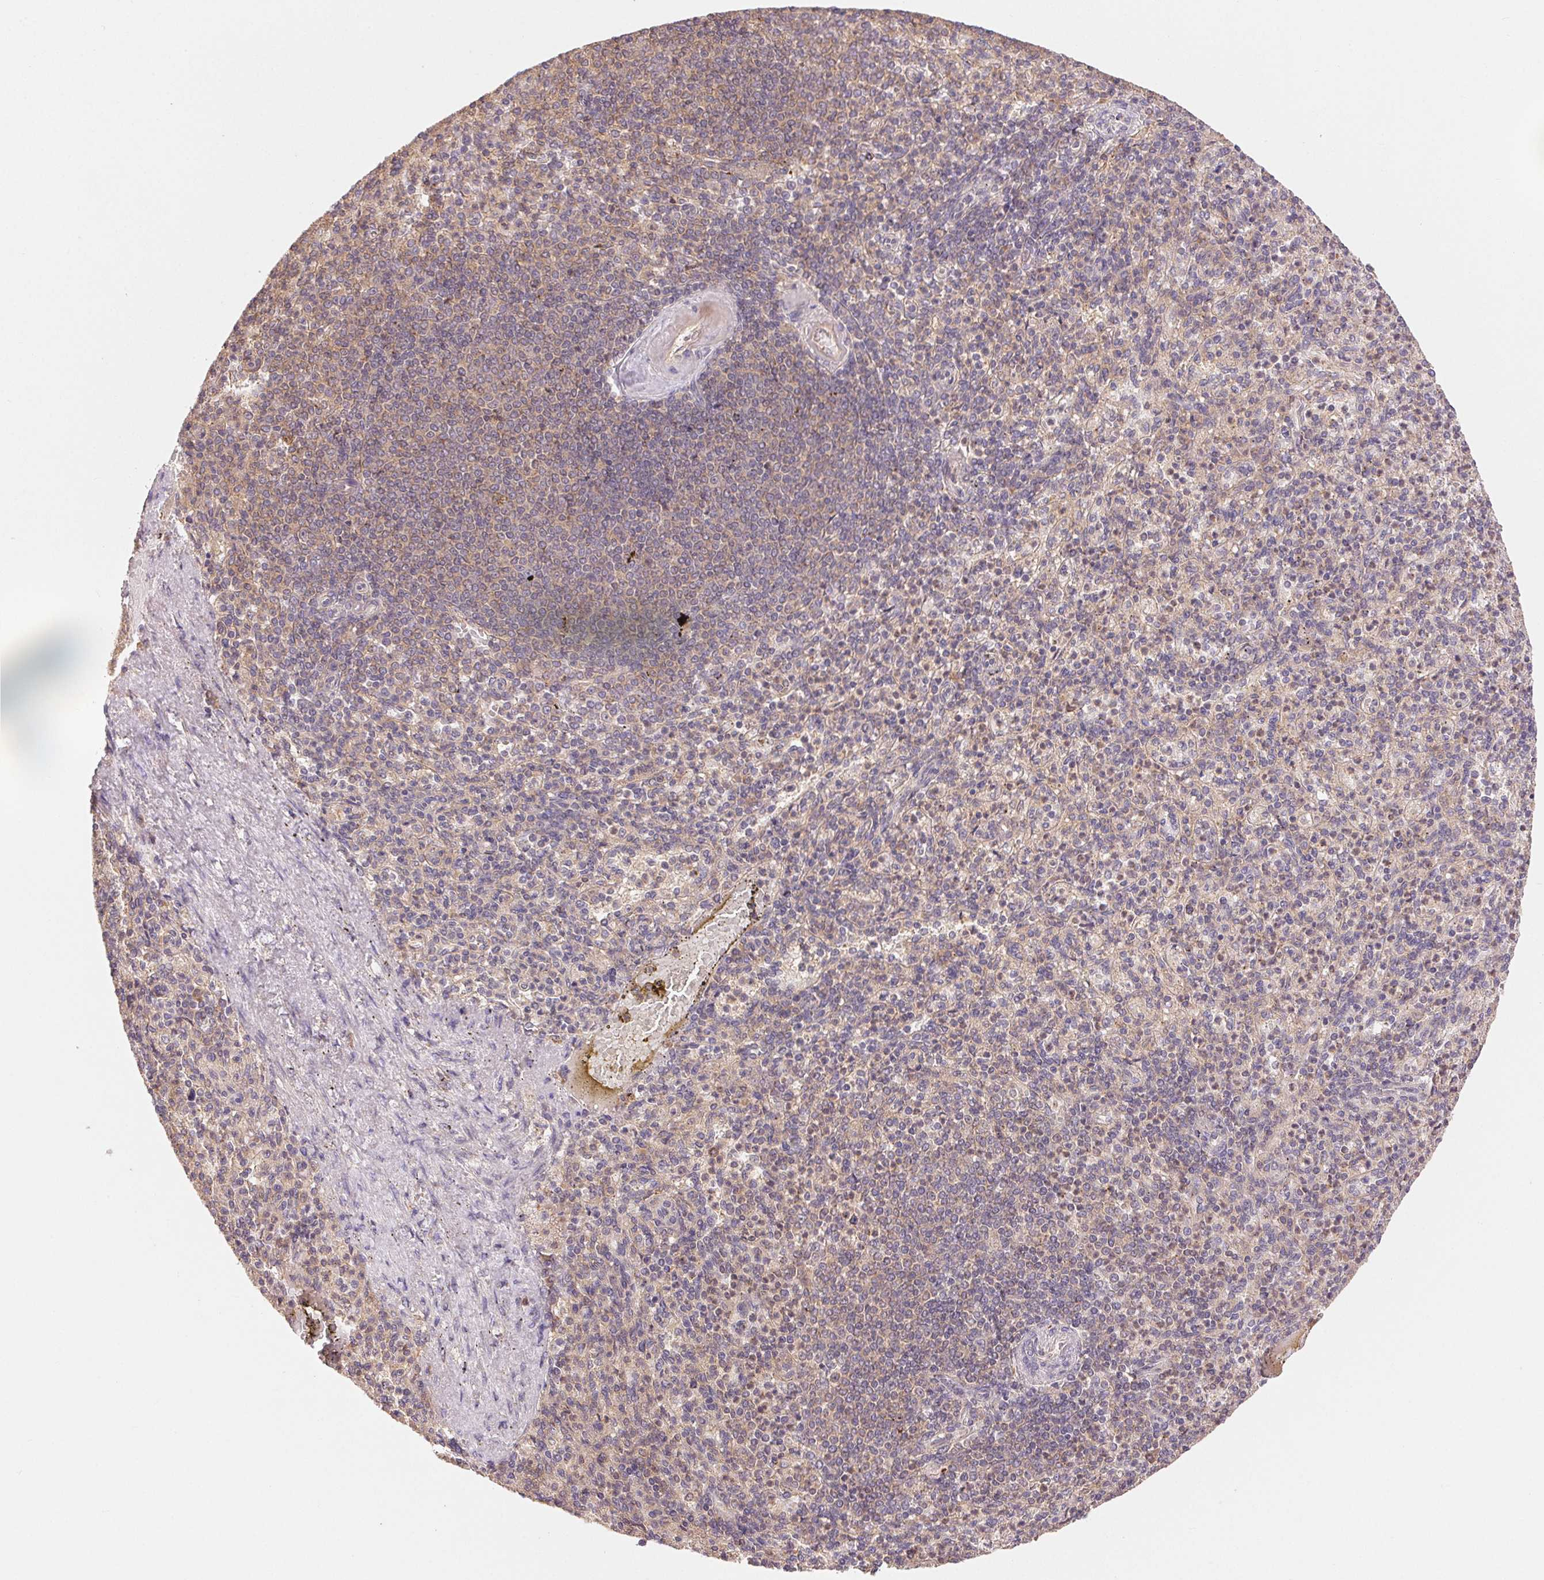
{"staining": {"intensity": "weak", "quantity": "<25%", "location": "cytoplasmic/membranous"}, "tissue": "spleen", "cell_type": "Cells in red pulp", "image_type": "normal", "snomed": [{"axis": "morphology", "description": "Normal tissue, NOS"}, {"axis": "topography", "description": "Spleen"}], "caption": "Immunohistochemistry of normal human spleen exhibits no staining in cells in red pulp. (DAB immunohistochemistry, high magnification).", "gene": "MAPKAPK2", "patient": {"sex": "female", "age": 74}}